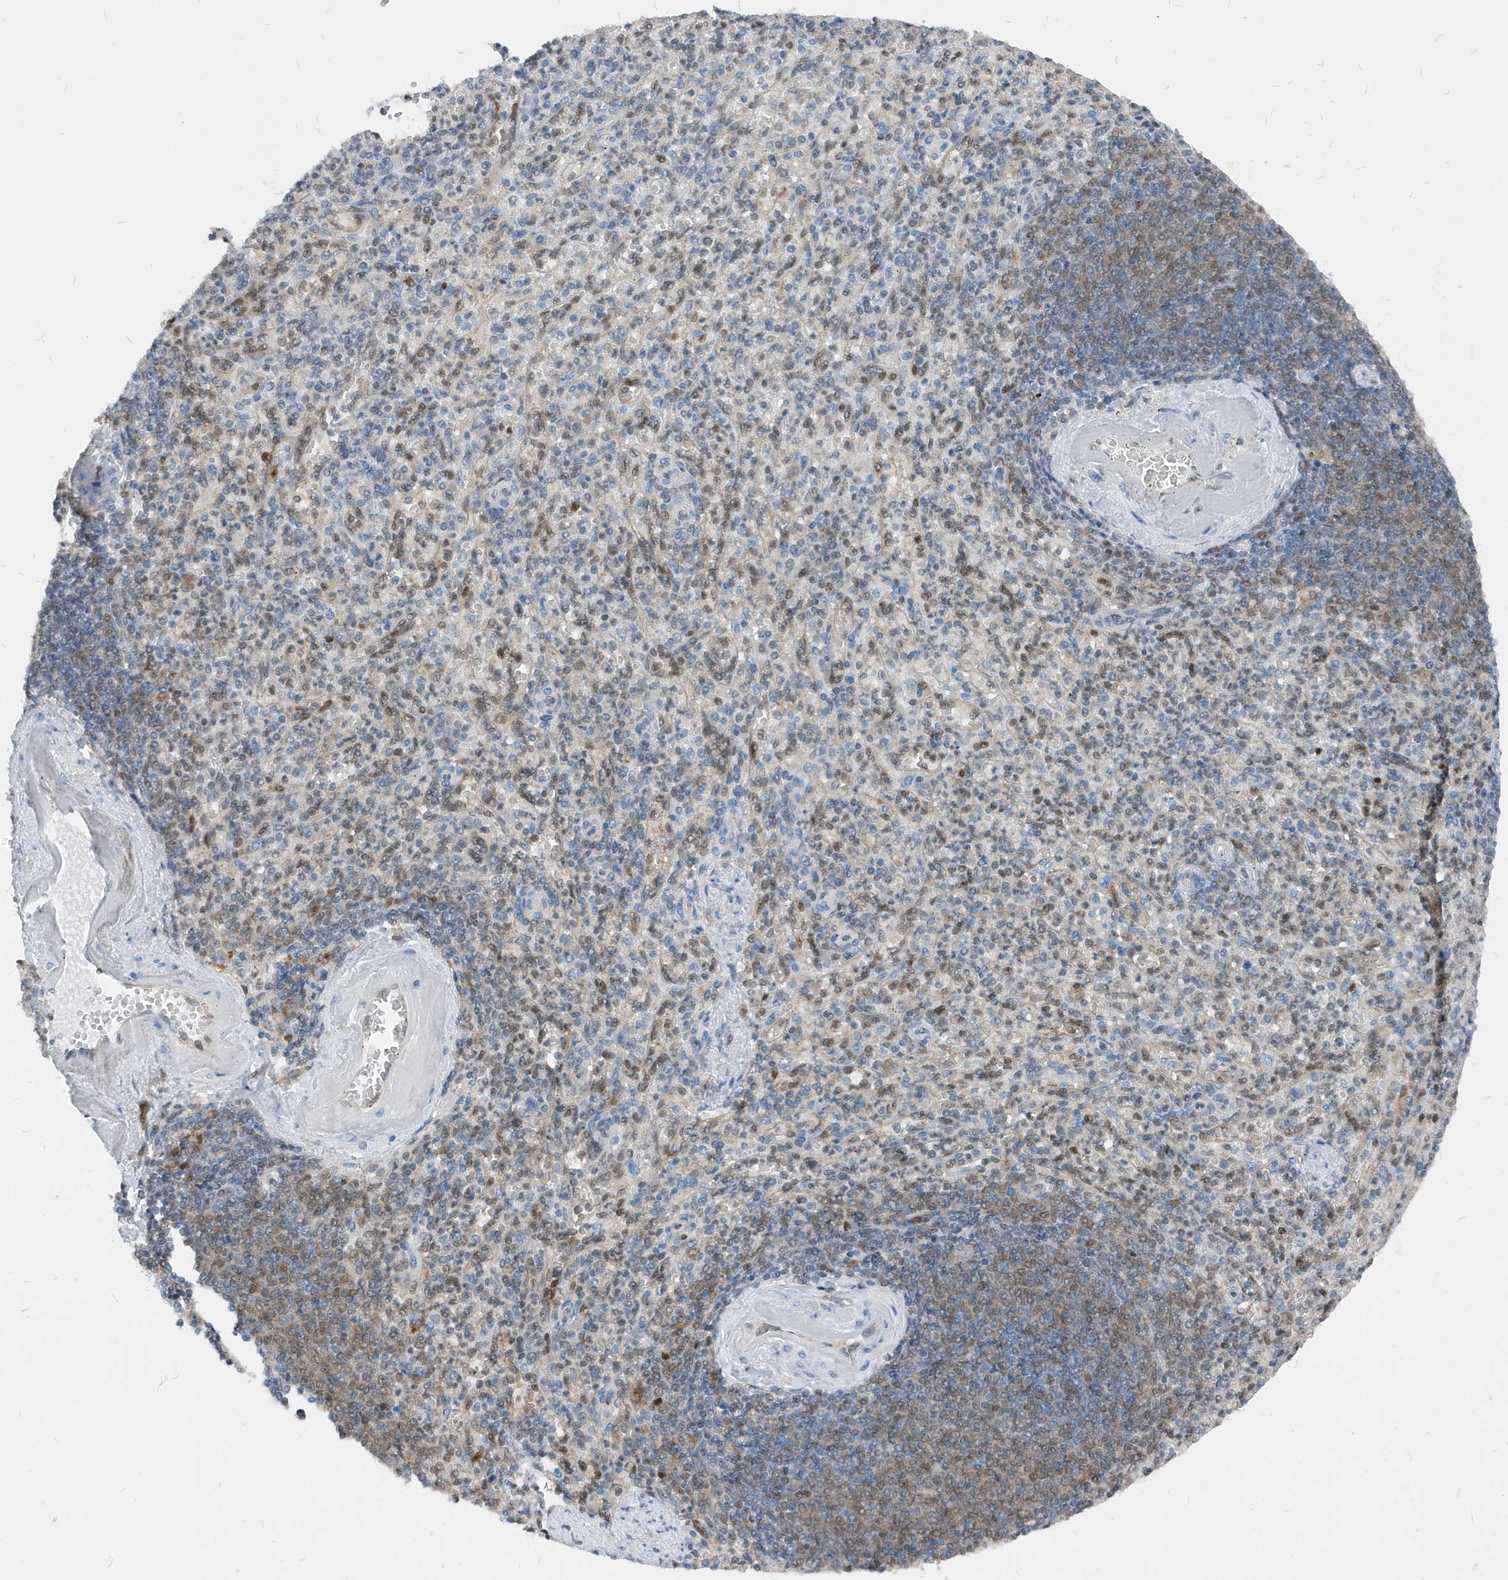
{"staining": {"intensity": "weak", "quantity": "<25%", "location": "nuclear"}, "tissue": "spleen", "cell_type": "Cells in red pulp", "image_type": "normal", "snomed": [{"axis": "morphology", "description": "Normal tissue, NOS"}, {"axis": "topography", "description": "Spleen"}], "caption": "This is an IHC histopathology image of benign human spleen. There is no staining in cells in red pulp.", "gene": "NCOA7", "patient": {"sex": "female", "age": 74}}